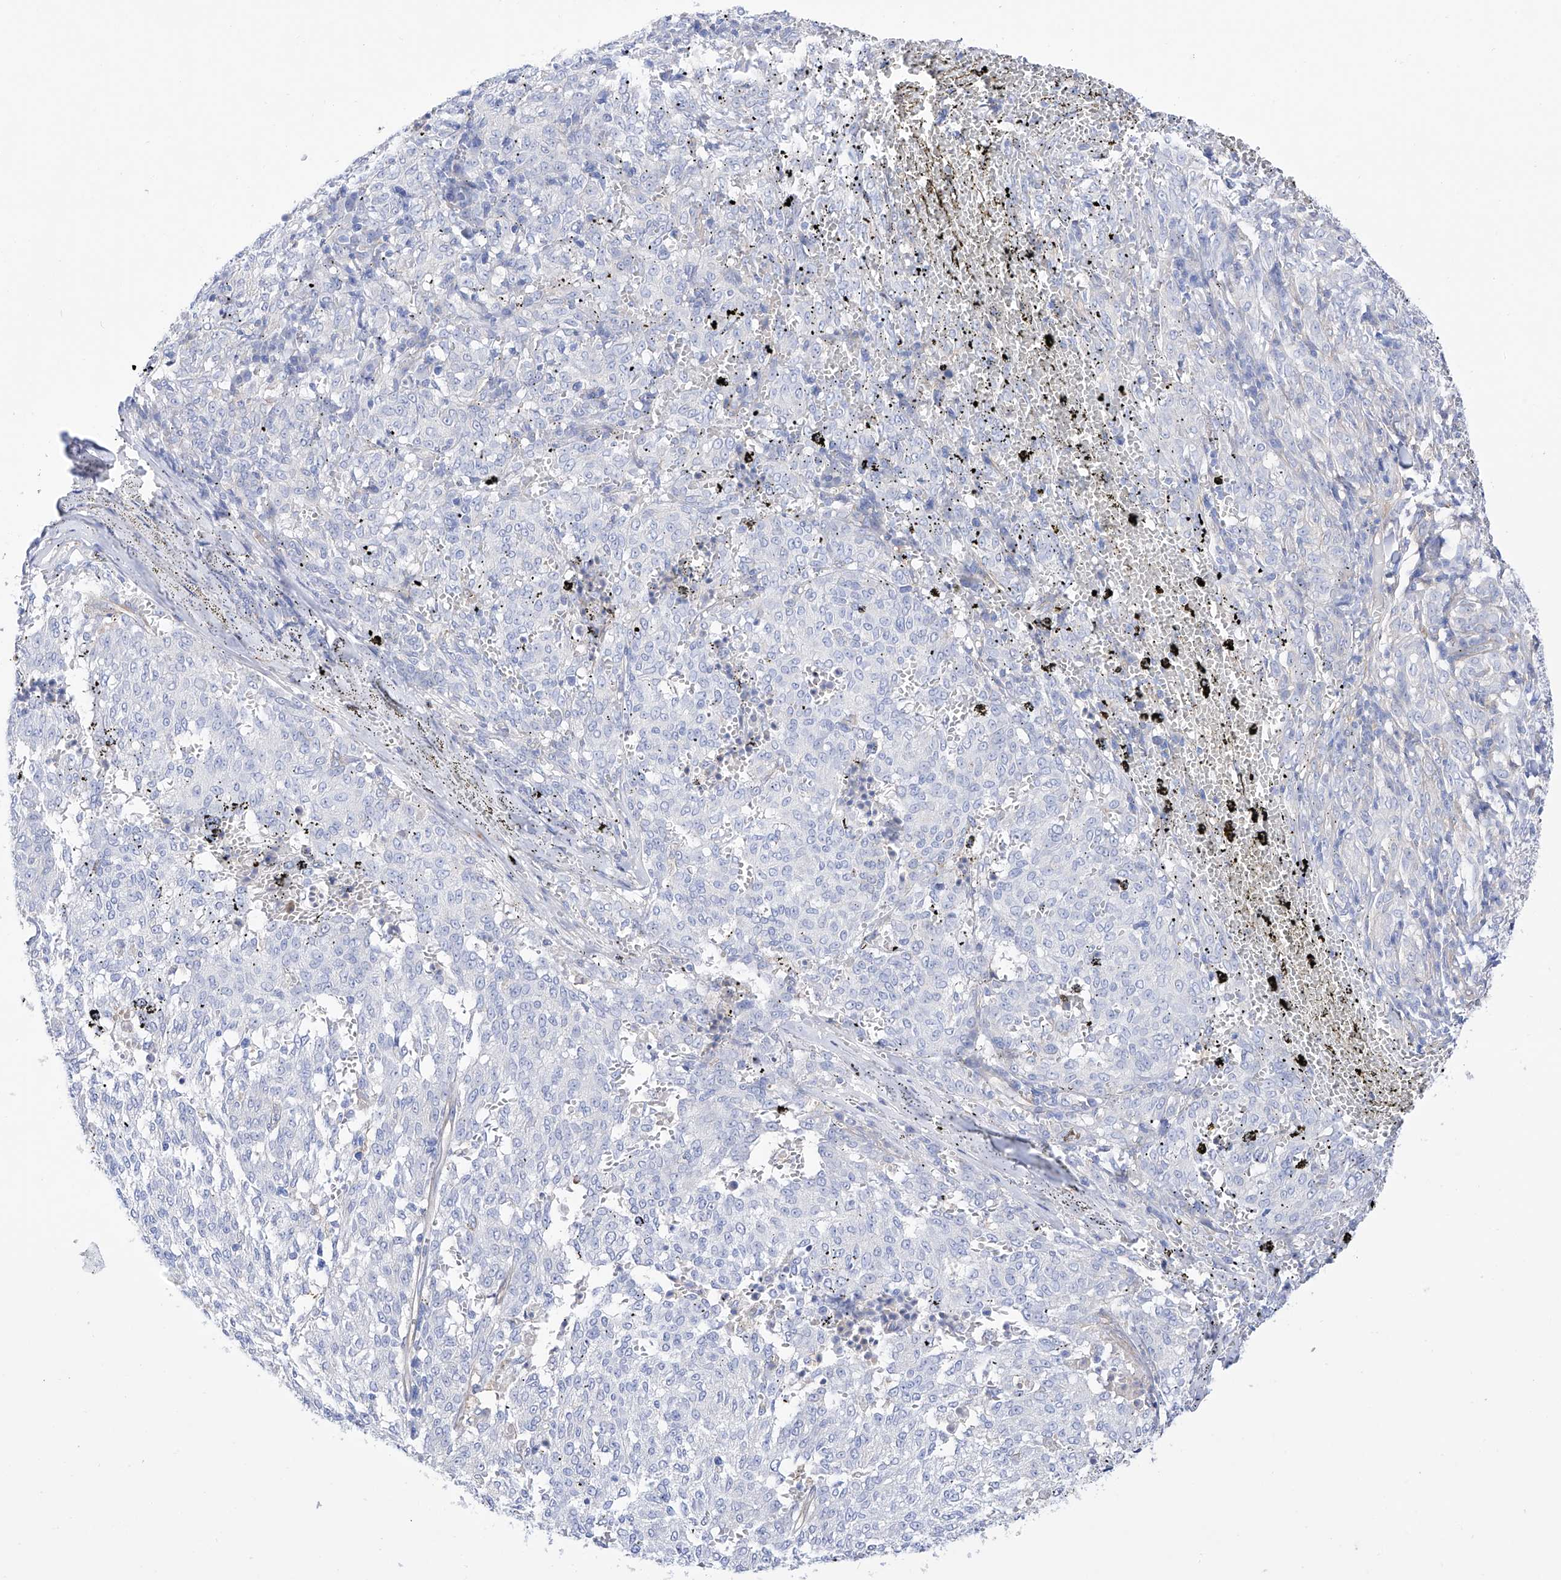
{"staining": {"intensity": "negative", "quantity": "none", "location": "none"}, "tissue": "melanoma", "cell_type": "Tumor cells", "image_type": "cancer", "snomed": [{"axis": "morphology", "description": "Malignant melanoma, NOS"}, {"axis": "topography", "description": "Skin"}], "caption": "This image is of melanoma stained with immunohistochemistry (IHC) to label a protein in brown with the nuclei are counter-stained blue. There is no expression in tumor cells.", "gene": "ZNF653", "patient": {"sex": "female", "age": 72}}